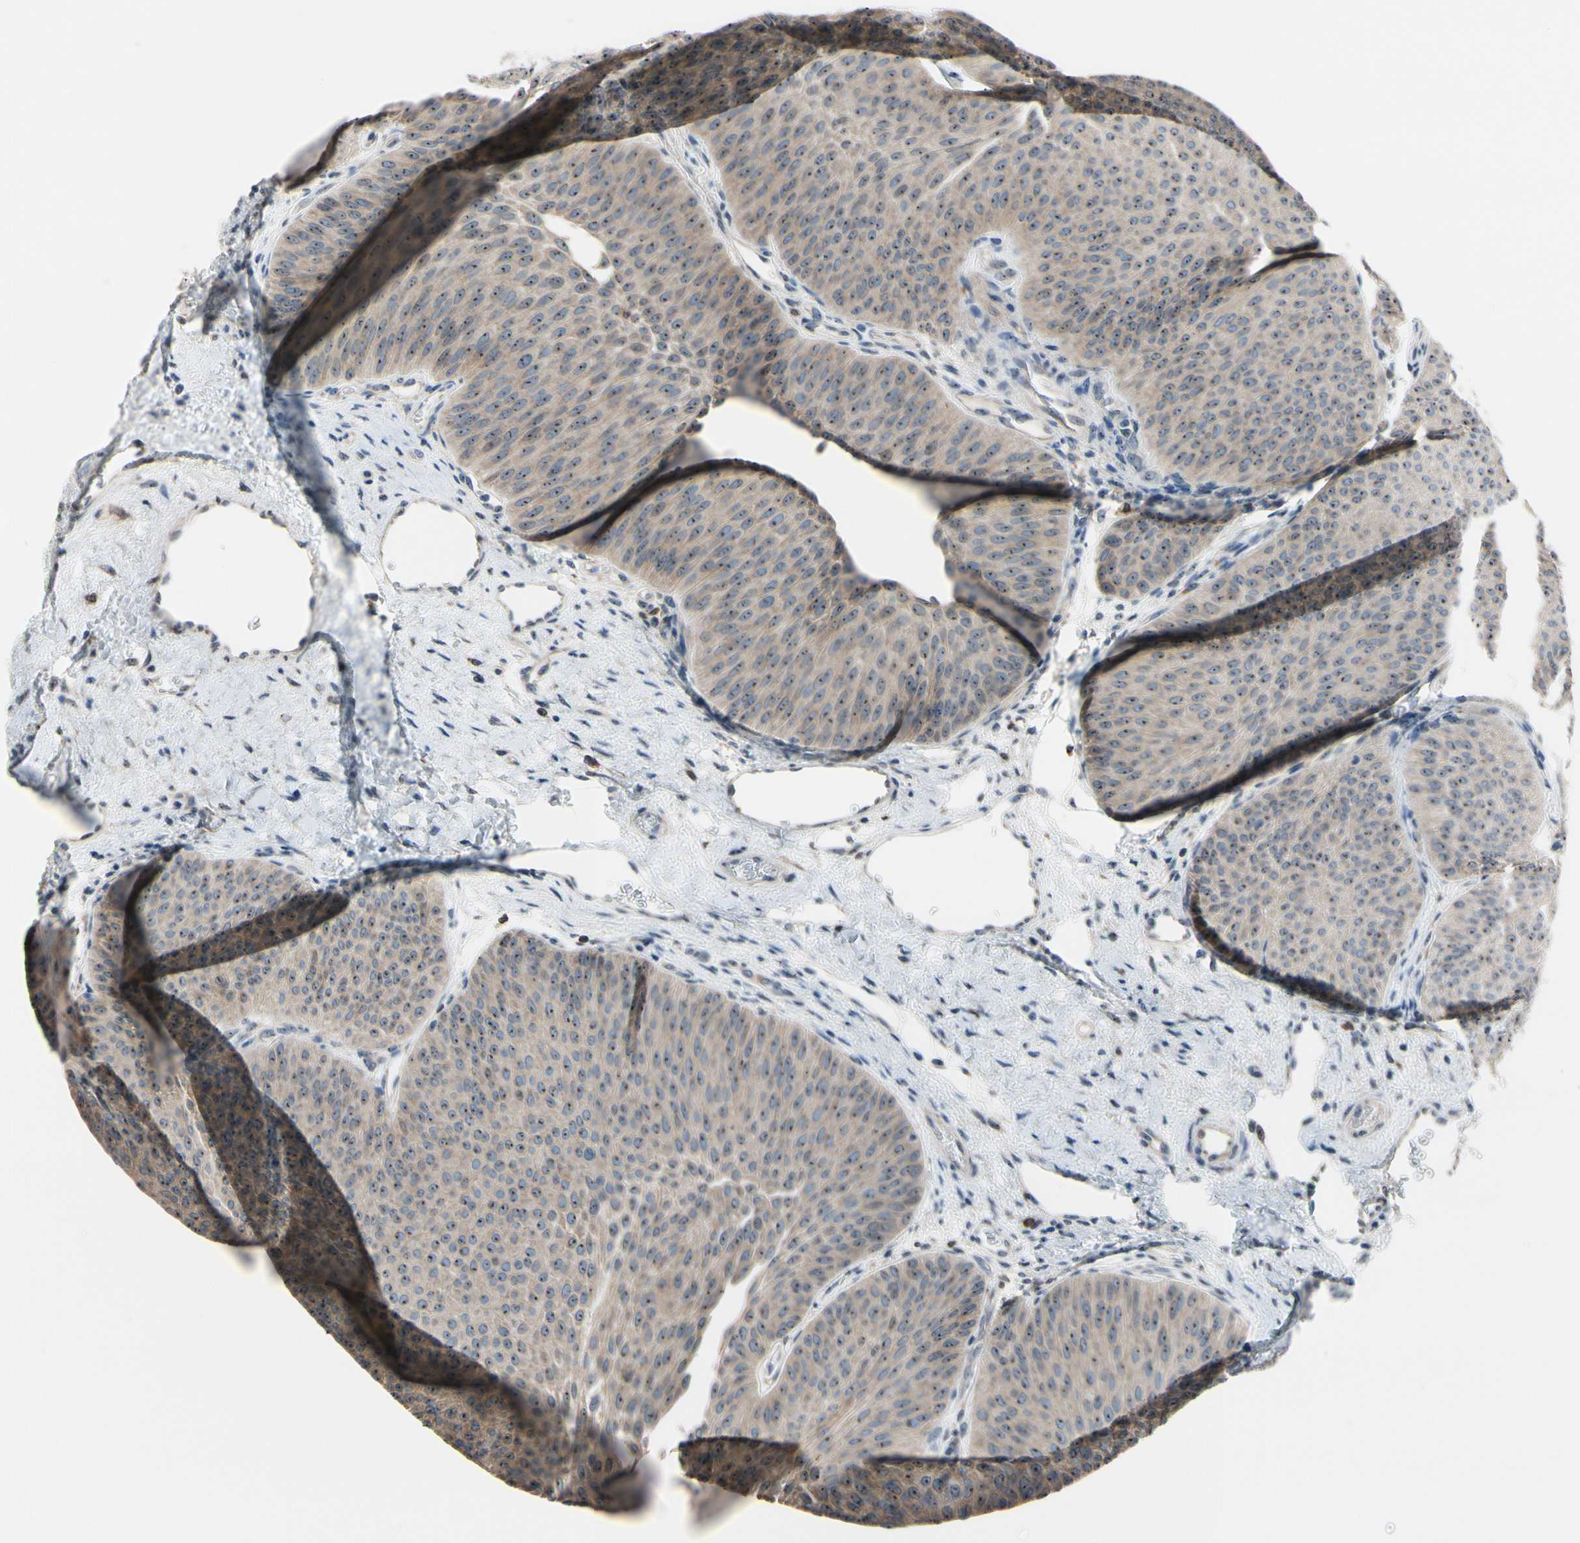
{"staining": {"intensity": "weak", "quantity": ">75%", "location": "cytoplasmic/membranous"}, "tissue": "urothelial cancer", "cell_type": "Tumor cells", "image_type": "cancer", "snomed": [{"axis": "morphology", "description": "Urothelial carcinoma, Low grade"}, {"axis": "topography", "description": "Urinary bladder"}], "caption": "Immunohistochemistry (IHC) histopathology image of neoplastic tissue: human low-grade urothelial carcinoma stained using IHC displays low levels of weak protein expression localized specifically in the cytoplasmic/membranous of tumor cells, appearing as a cytoplasmic/membranous brown color.", "gene": "TMED7", "patient": {"sex": "female", "age": 60}}